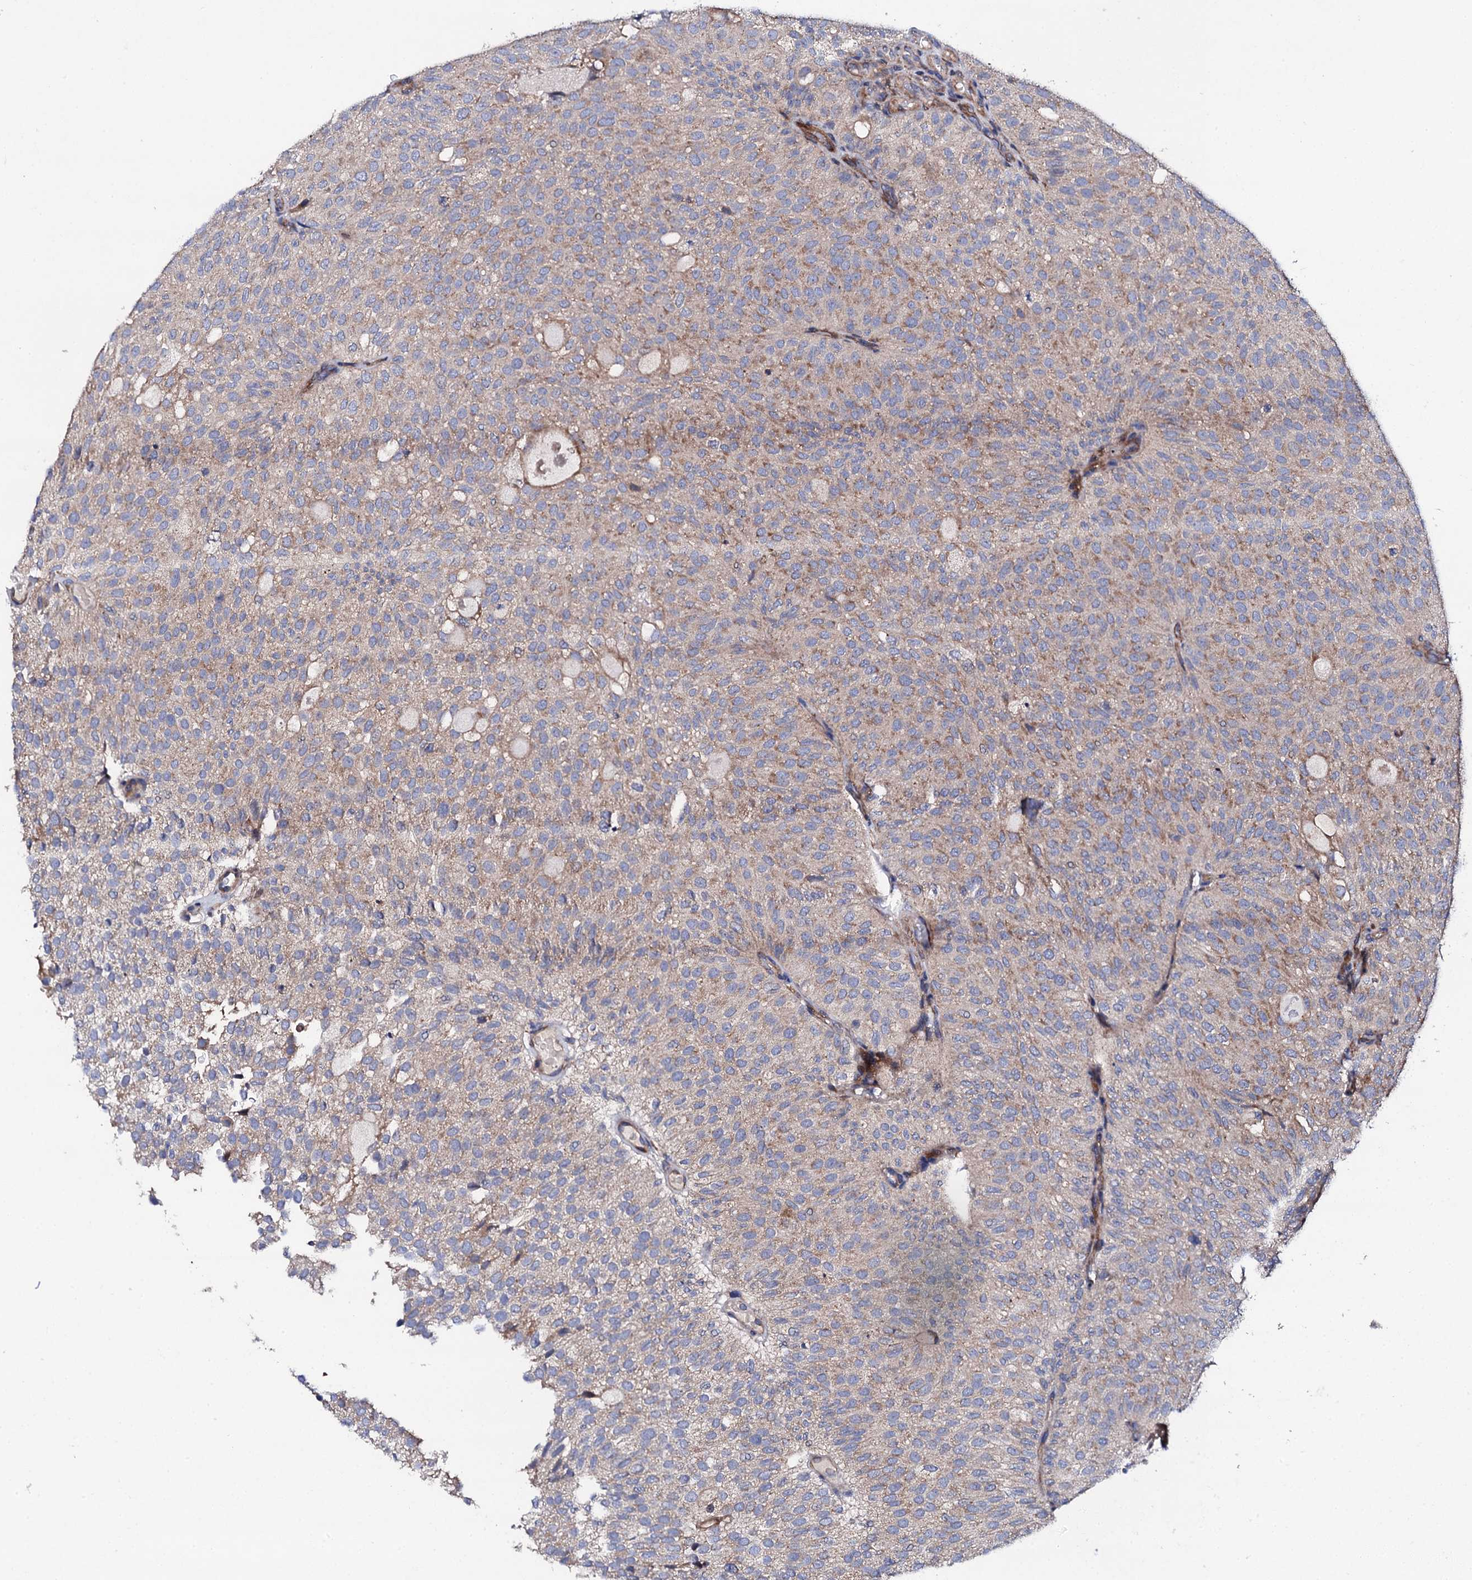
{"staining": {"intensity": "moderate", "quantity": "25%-75%", "location": "cytoplasmic/membranous"}, "tissue": "urothelial cancer", "cell_type": "Tumor cells", "image_type": "cancer", "snomed": [{"axis": "morphology", "description": "Urothelial carcinoma, Low grade"}, {"axis": "topography", "description": "Urinary bladder"}], "caption": "Protein staining of urothelial cancer tissue exhibits moderate cytoplasmic/membranous expression in about 25%-75% of tumor cells.", "gene": "LIPT2", "patient": {"sex": "male", "age": 78}}